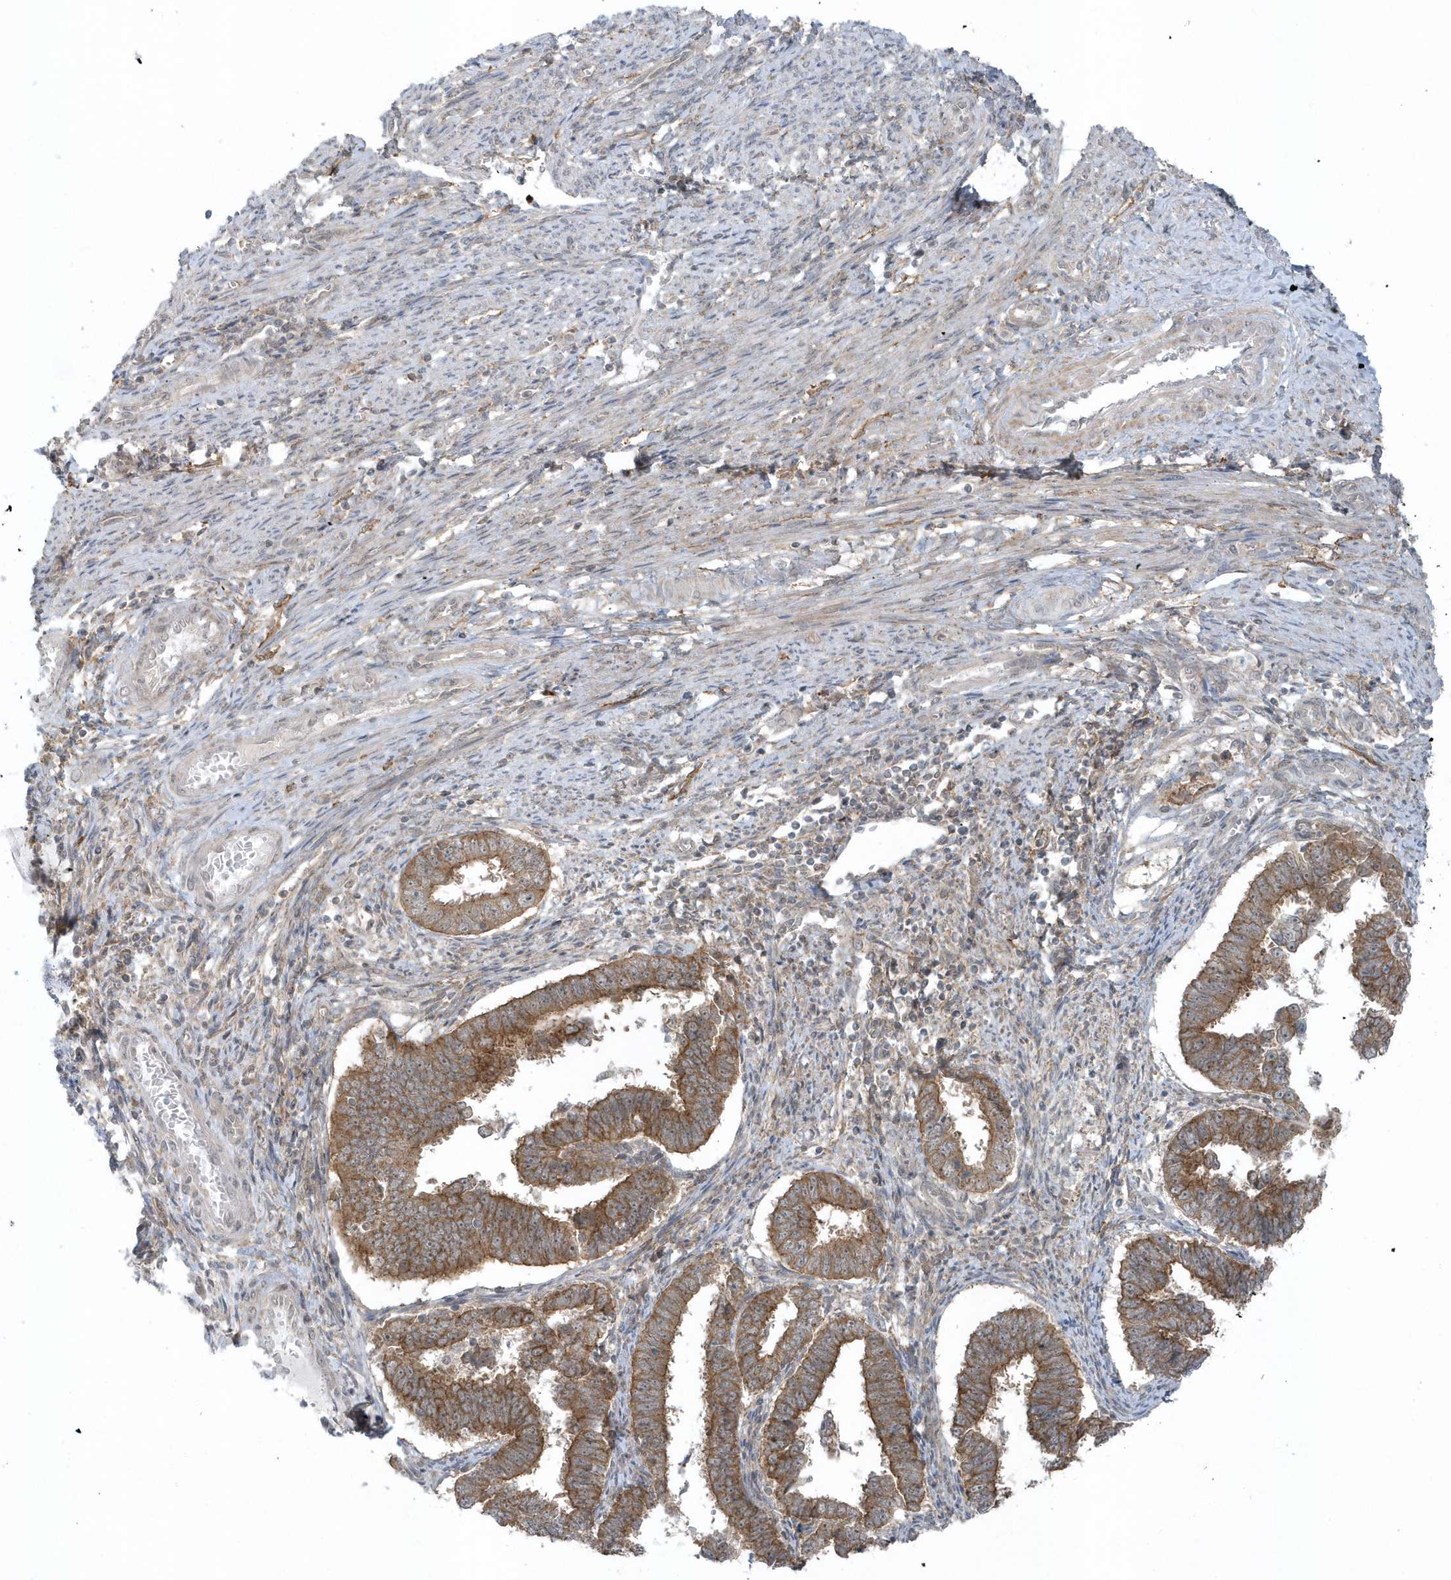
{"staining": {"intensity": "moderate", "quantity": ">75%", "location": "cytoplasmic/membranous"}, "tissue": "endometrial cancer", "cell_type": "Tumor cells", "image_type": "cancer", "snomed": [{"axis": "morphology", "description": "Adenocarcinoma, NOS"}, {"axis": "topography", "description": "Endometrium"}], "caption": "This micrograph exhibits immunohistochemistry staining of endometrial cancer (adenocarcinoma), with medium moderate cytoplasmic/membranous positivity in approximately >75% of tumor cells.", "gene": "PARD3B", "patient": {"sex": "female", "age": 75}}